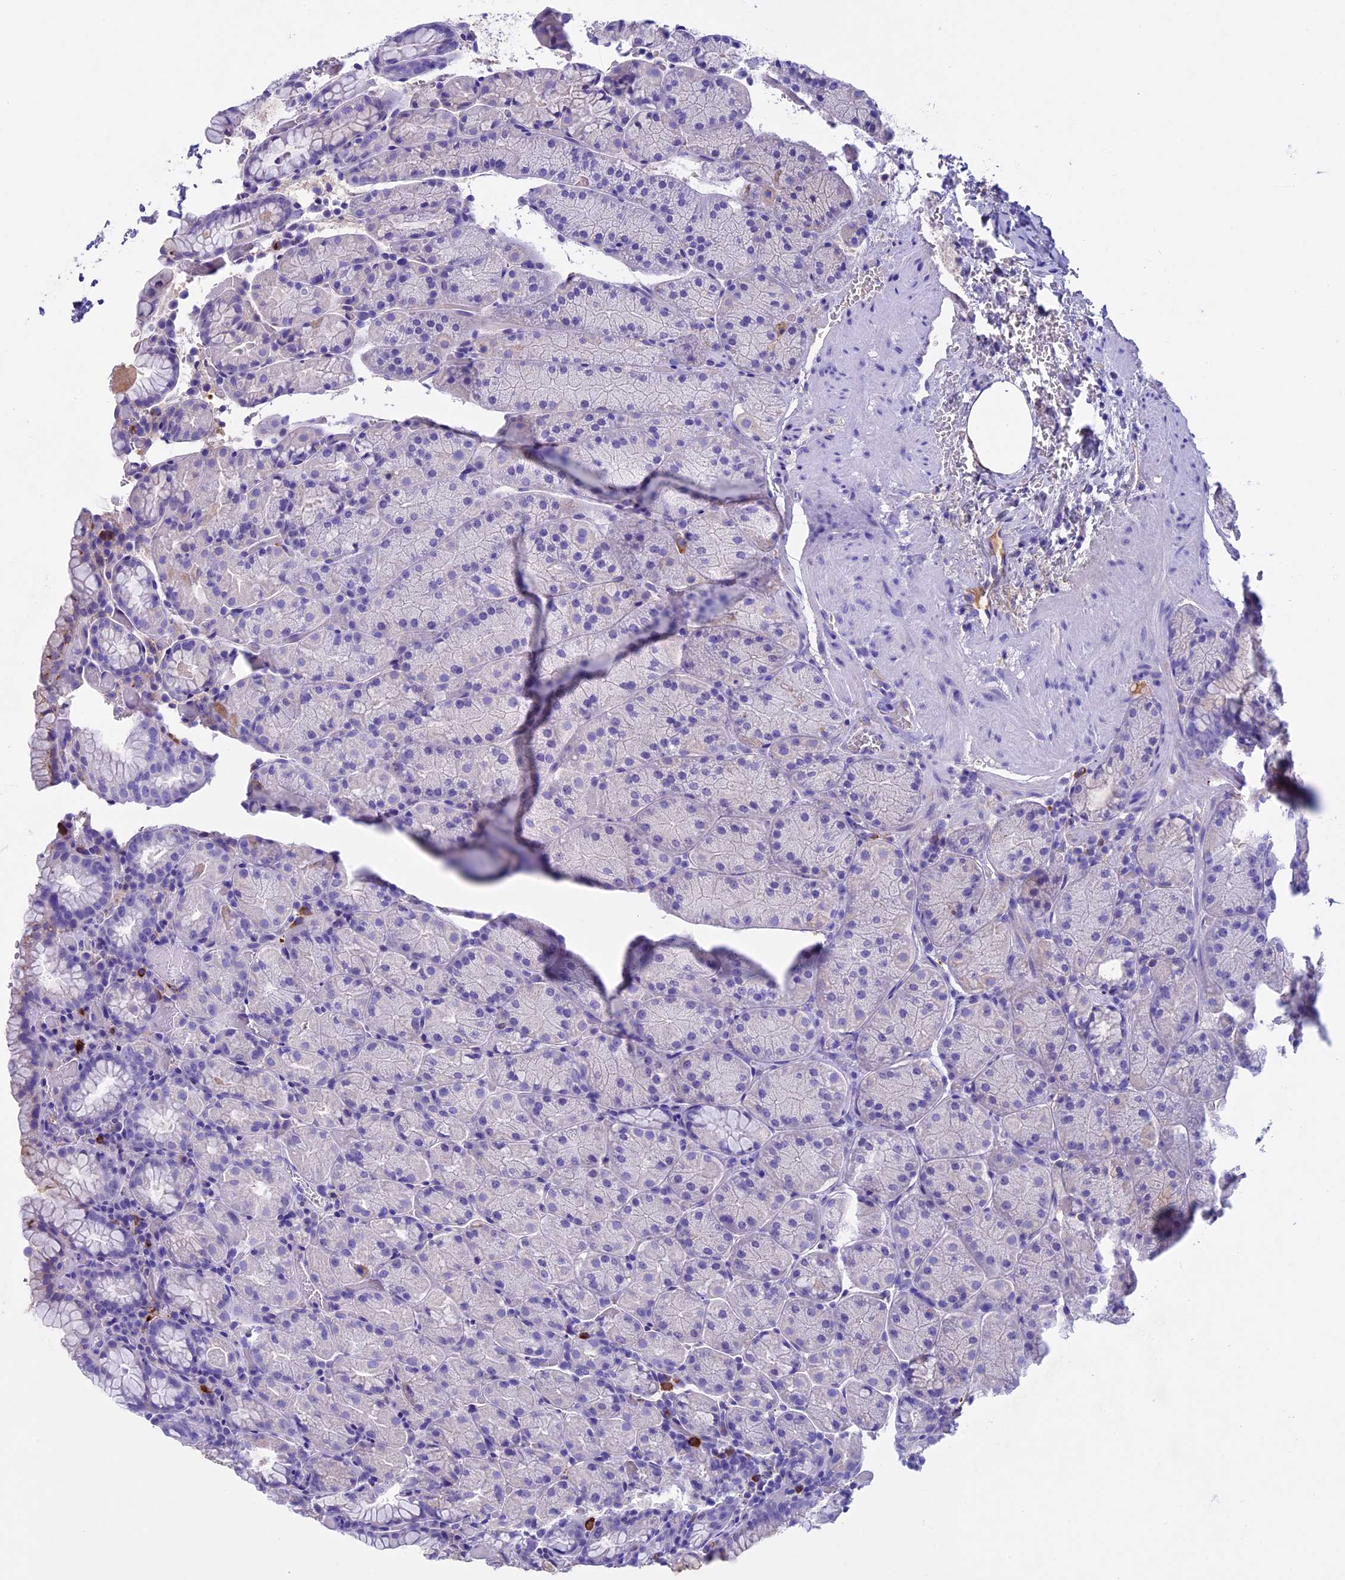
{"staining": {"intensity": "negative", "quantity": "none", "location": "none"}, "tissue": "stomach", "cell_type": "Glandular cells", "image_type": "normal", "snomed": [{"axis": "morphology", "description": "Normal tissue, NOS"}, {"axis": "topography", "description": "Stomach, upper"}, {"axis": "topography", "description": "Stomach, lower"}], "caption": "This is an IHC micrograph of benign stomach. There is no staining in glandular cells.", "gene": "IGSF6", "patient": {"sex": "male", "age": 80}}